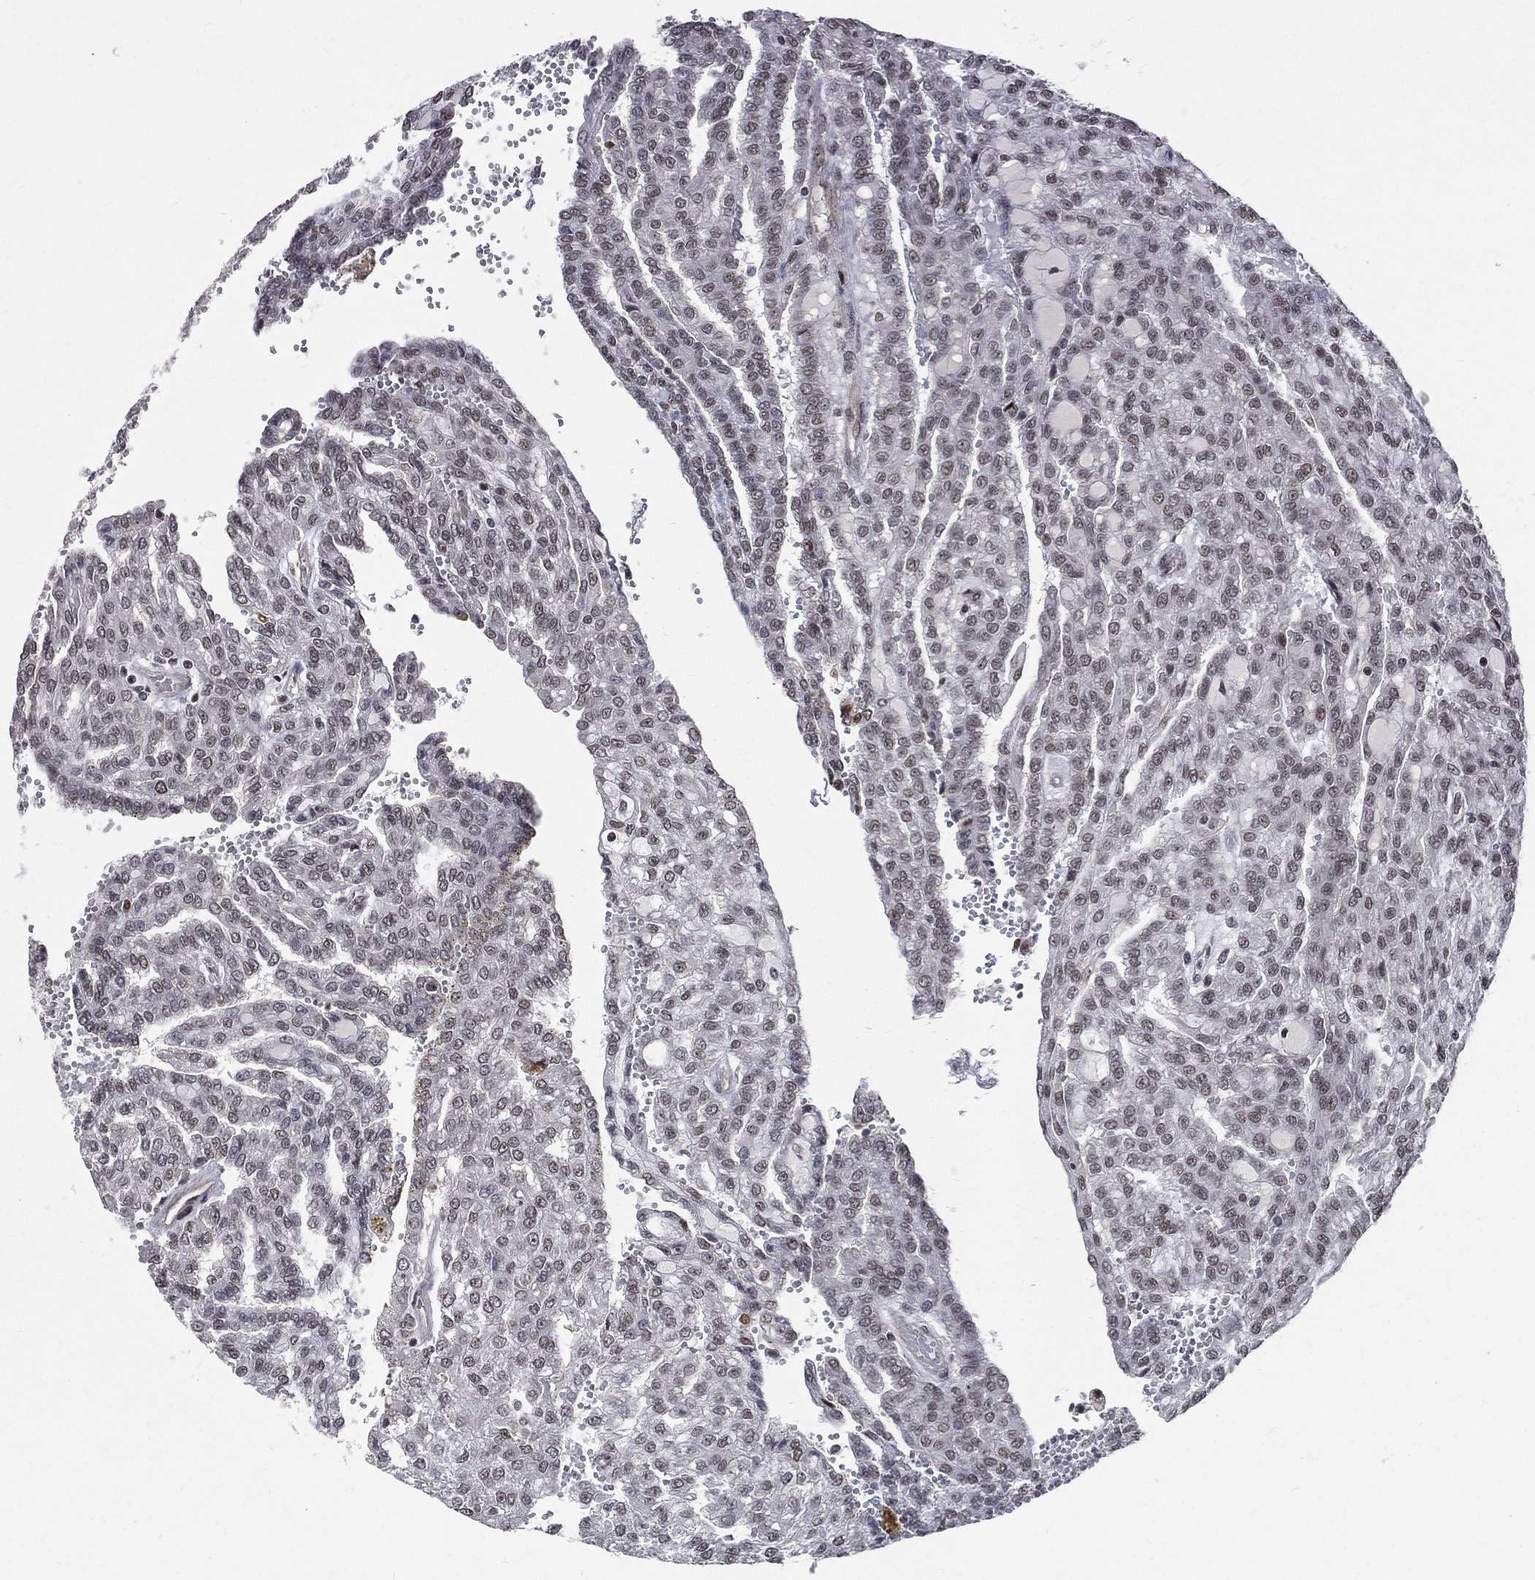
{"staining": {"intensity": "moderate", "quantity": "<25%", "location": "nuclear"}, "tissue": "renal cancer", "cell_type": "Tumor cells", "image_type": "cancer", "snomed": [{"axis": "morphology", "description": "Adenocarcinoma, NOS"}, {"axis": "topography", "description": "Kidney"}], "caption": "The immunohistochemical stain shows moderate nuclear positivity in tumor cells of renal cancer (adenocarcinoma) tissue.", "gene": "SMC3", "patient": {"sex": "male", "age": 63}}